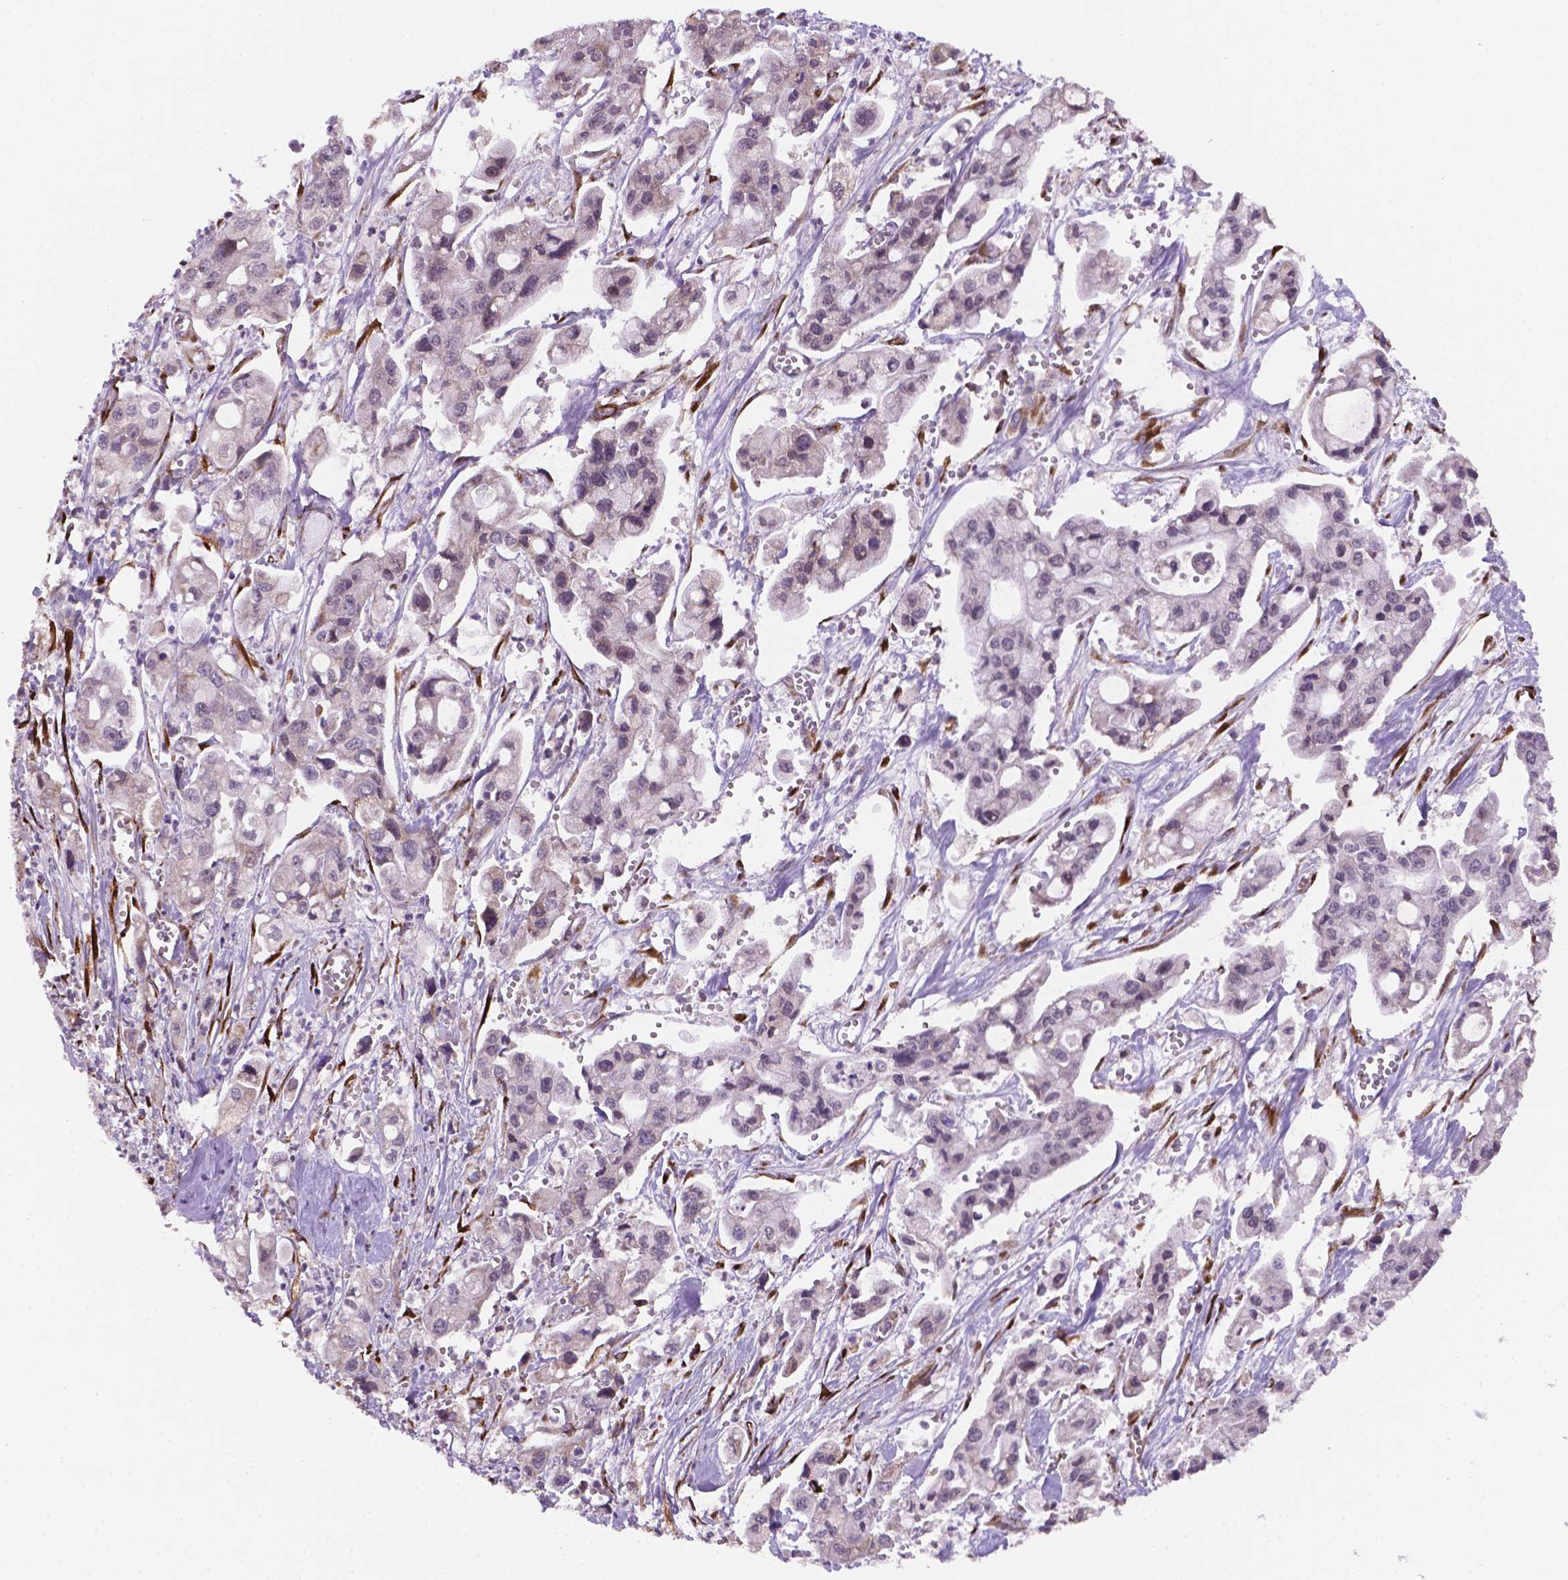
{"staining": {"intensity": "weak", "quantity": "<25%", "location": "nuclear"}, "tissue": "pancreatic cancer", "cell_type": "Tumor cells", "image_type": "cancer", "snomed": [{"axis": "morphology", "description": "Adenocarcinoma, NOS"}, {"axis": "topography", "description": "Pancreas"}], "caption": "DAB (3,3'-diaminobenzidine) immunohistochemical staining of human adenocarcinoma (pancreatic) displays no significant expression in tumor cells. (Stains: DAB (3,3'-diaminobenzidine) IHC with hematoxylin counter stain, Microscopy: brightfield microscopy at high magnification).", "gene": "FNIP1", "patient": {"sex": "male", "age": 70}}